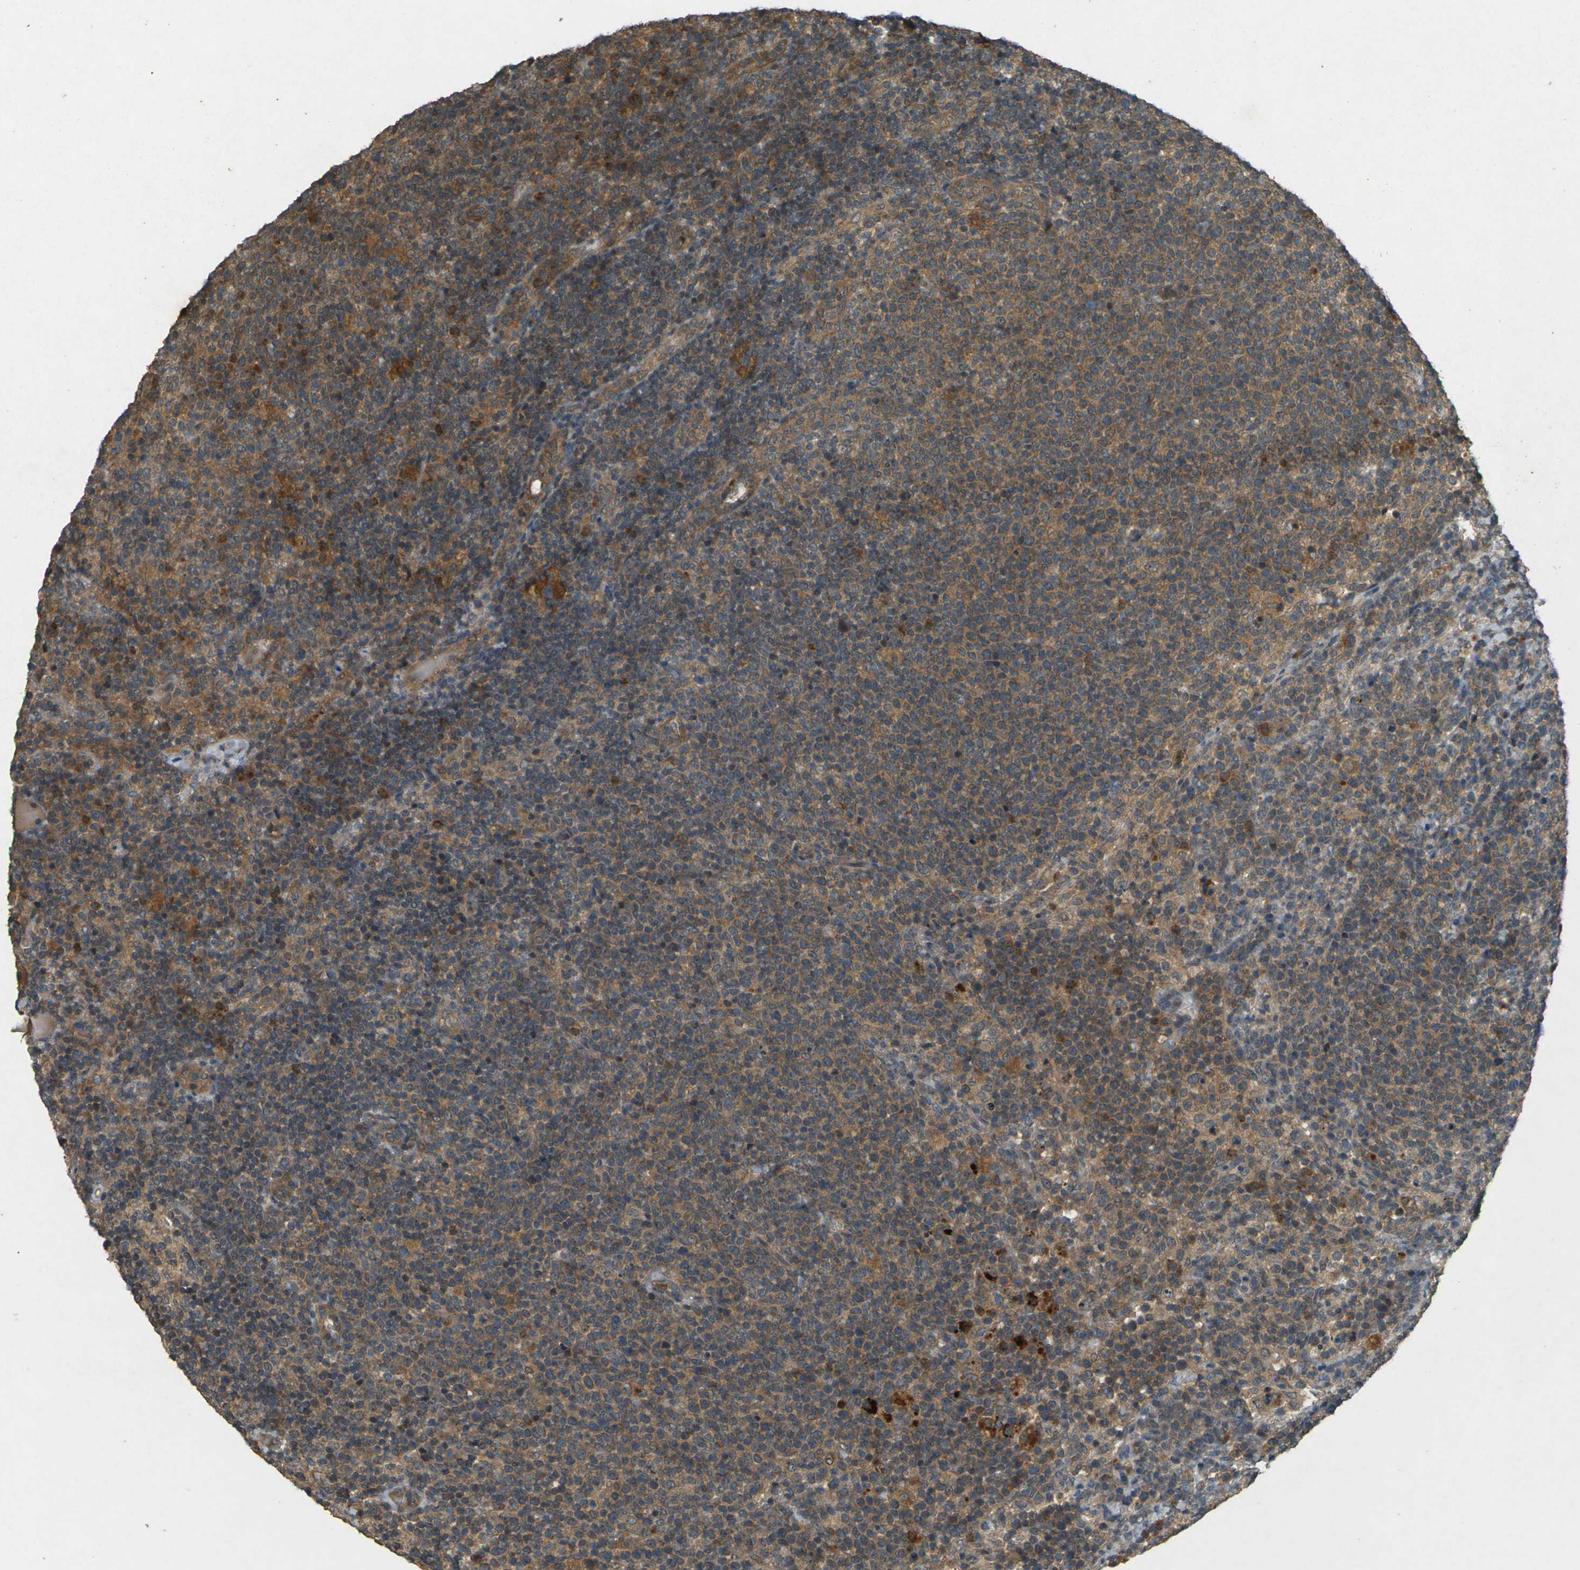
{"staining": {"intensity": "moderate", "quantity": ">75%", "location": "cytoplasmic/membranous"}, "tissue": "lymphoma", "cell_type": "Tumor cells", "image_type": "cancer", "snomed": [{"axis": "morphology", "description": "Malignant lymphoma, non-Hodgkin's type, High grade"}, {"axis": "topography", "description": "Lymph node"}], "caption": "A medium amount of moderate cytoplasmic/membranous expression is present in approximately >75% of tumor cells in high-grade malignant lymphoma, non-Hodgkin's type tissue. (Stains: DAB (3,3'-diaminobenzidine) in brown, nuclei in blue, Microscopy: brightfield microscopy at high magnification).", "gene": "TAP1", "patient": {"sex": "male", "age": 61}}